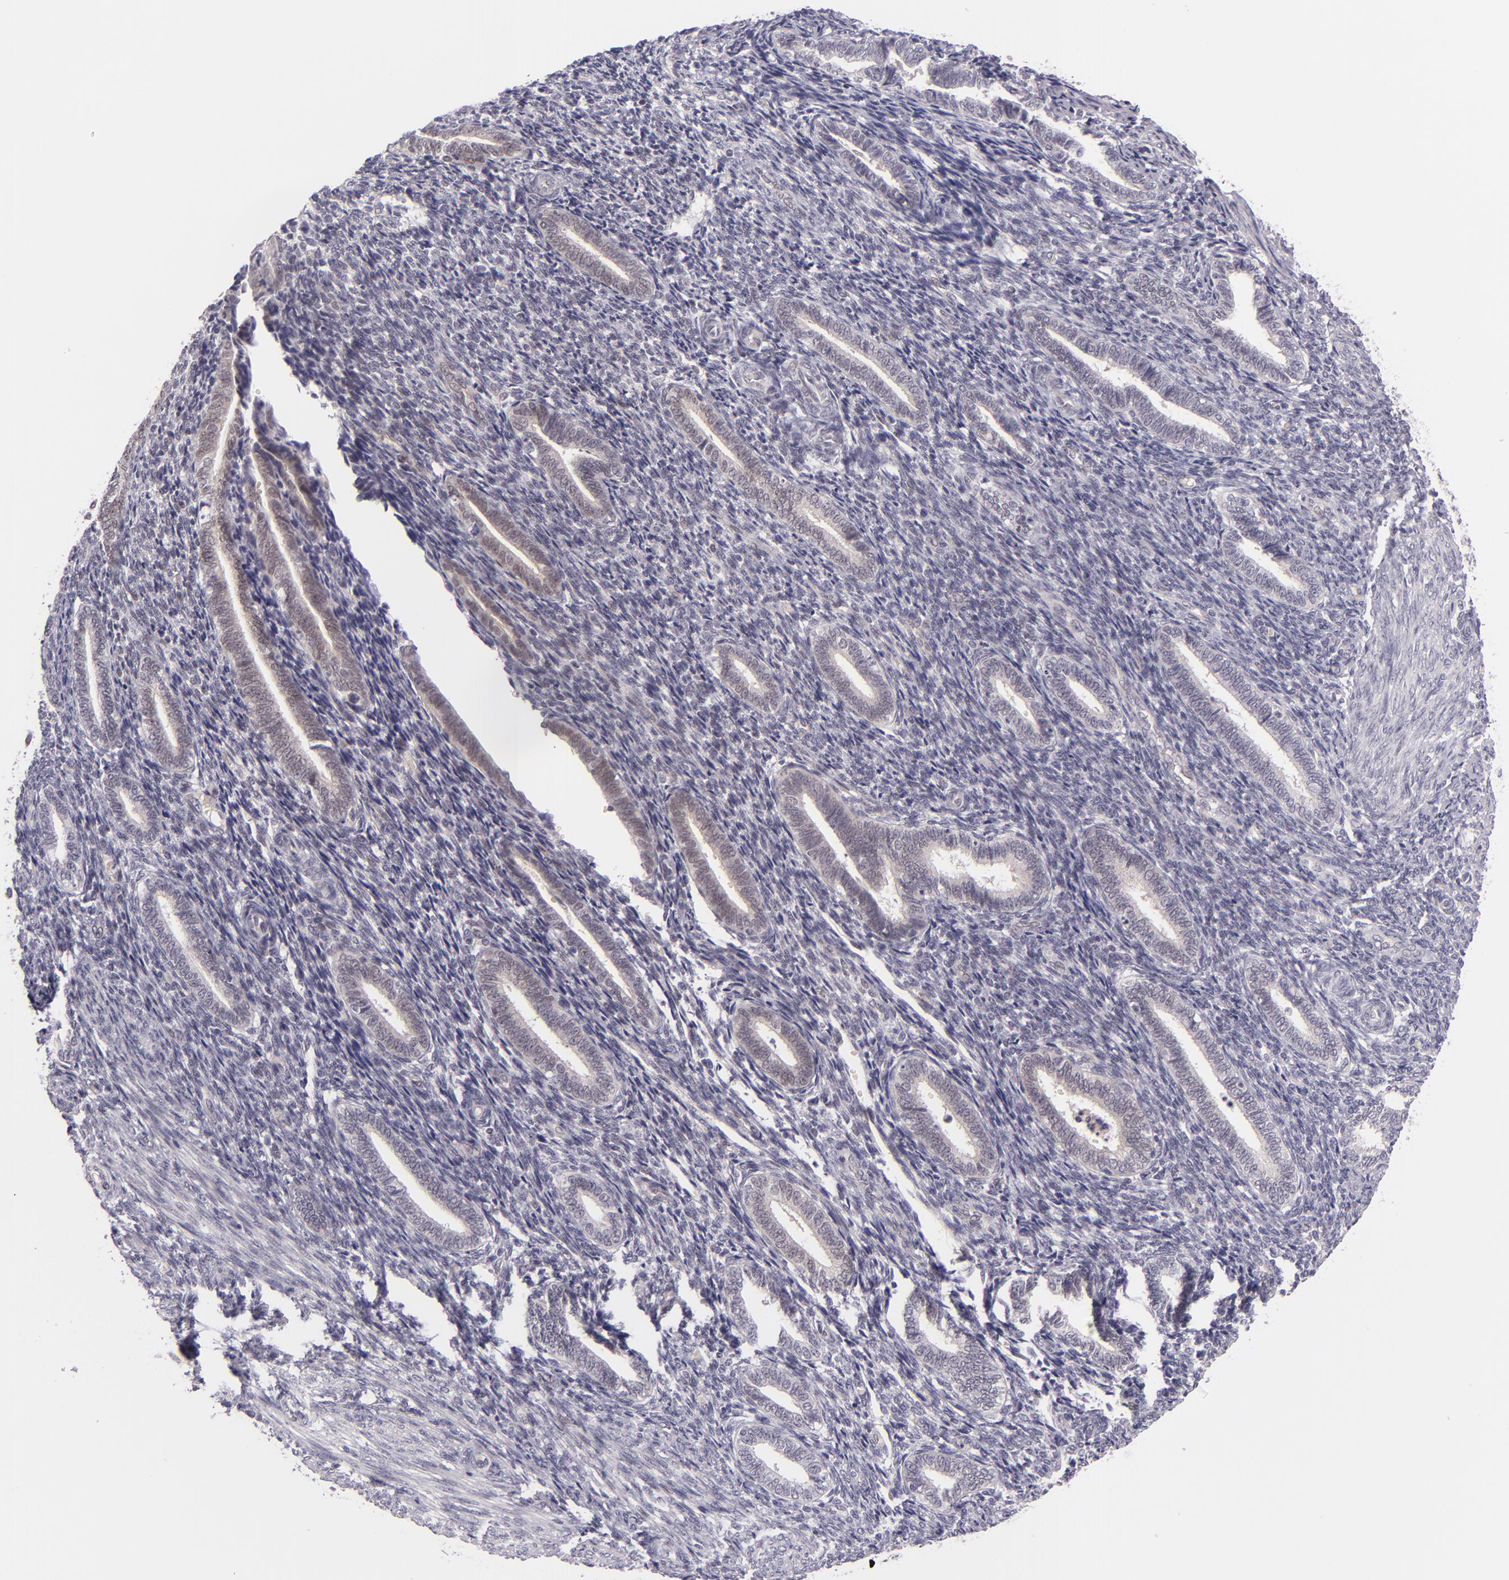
{"staining": {"intensity": "negative", "quantity": "none", "location": "none"}, "tissue": "endometrium", "cell_type": "Cells in endometrial stroma", "image_type": "normal", "snomed": [{"axis": "morphology", "description": "Normal tissue, NOS"}, {"axis": "topography", "description": "Endometrium"}], "caption": "A histopathology image of endometrium stained for a protein demonstrates no brown staining in cells in endometrial stroma. (DAB (3,3'-diaminobenzidine) IHC visualized using brightfield microscopy, high magnification).", "gene": "BCL3", "patient": {"sex": "female", "age": 27}}